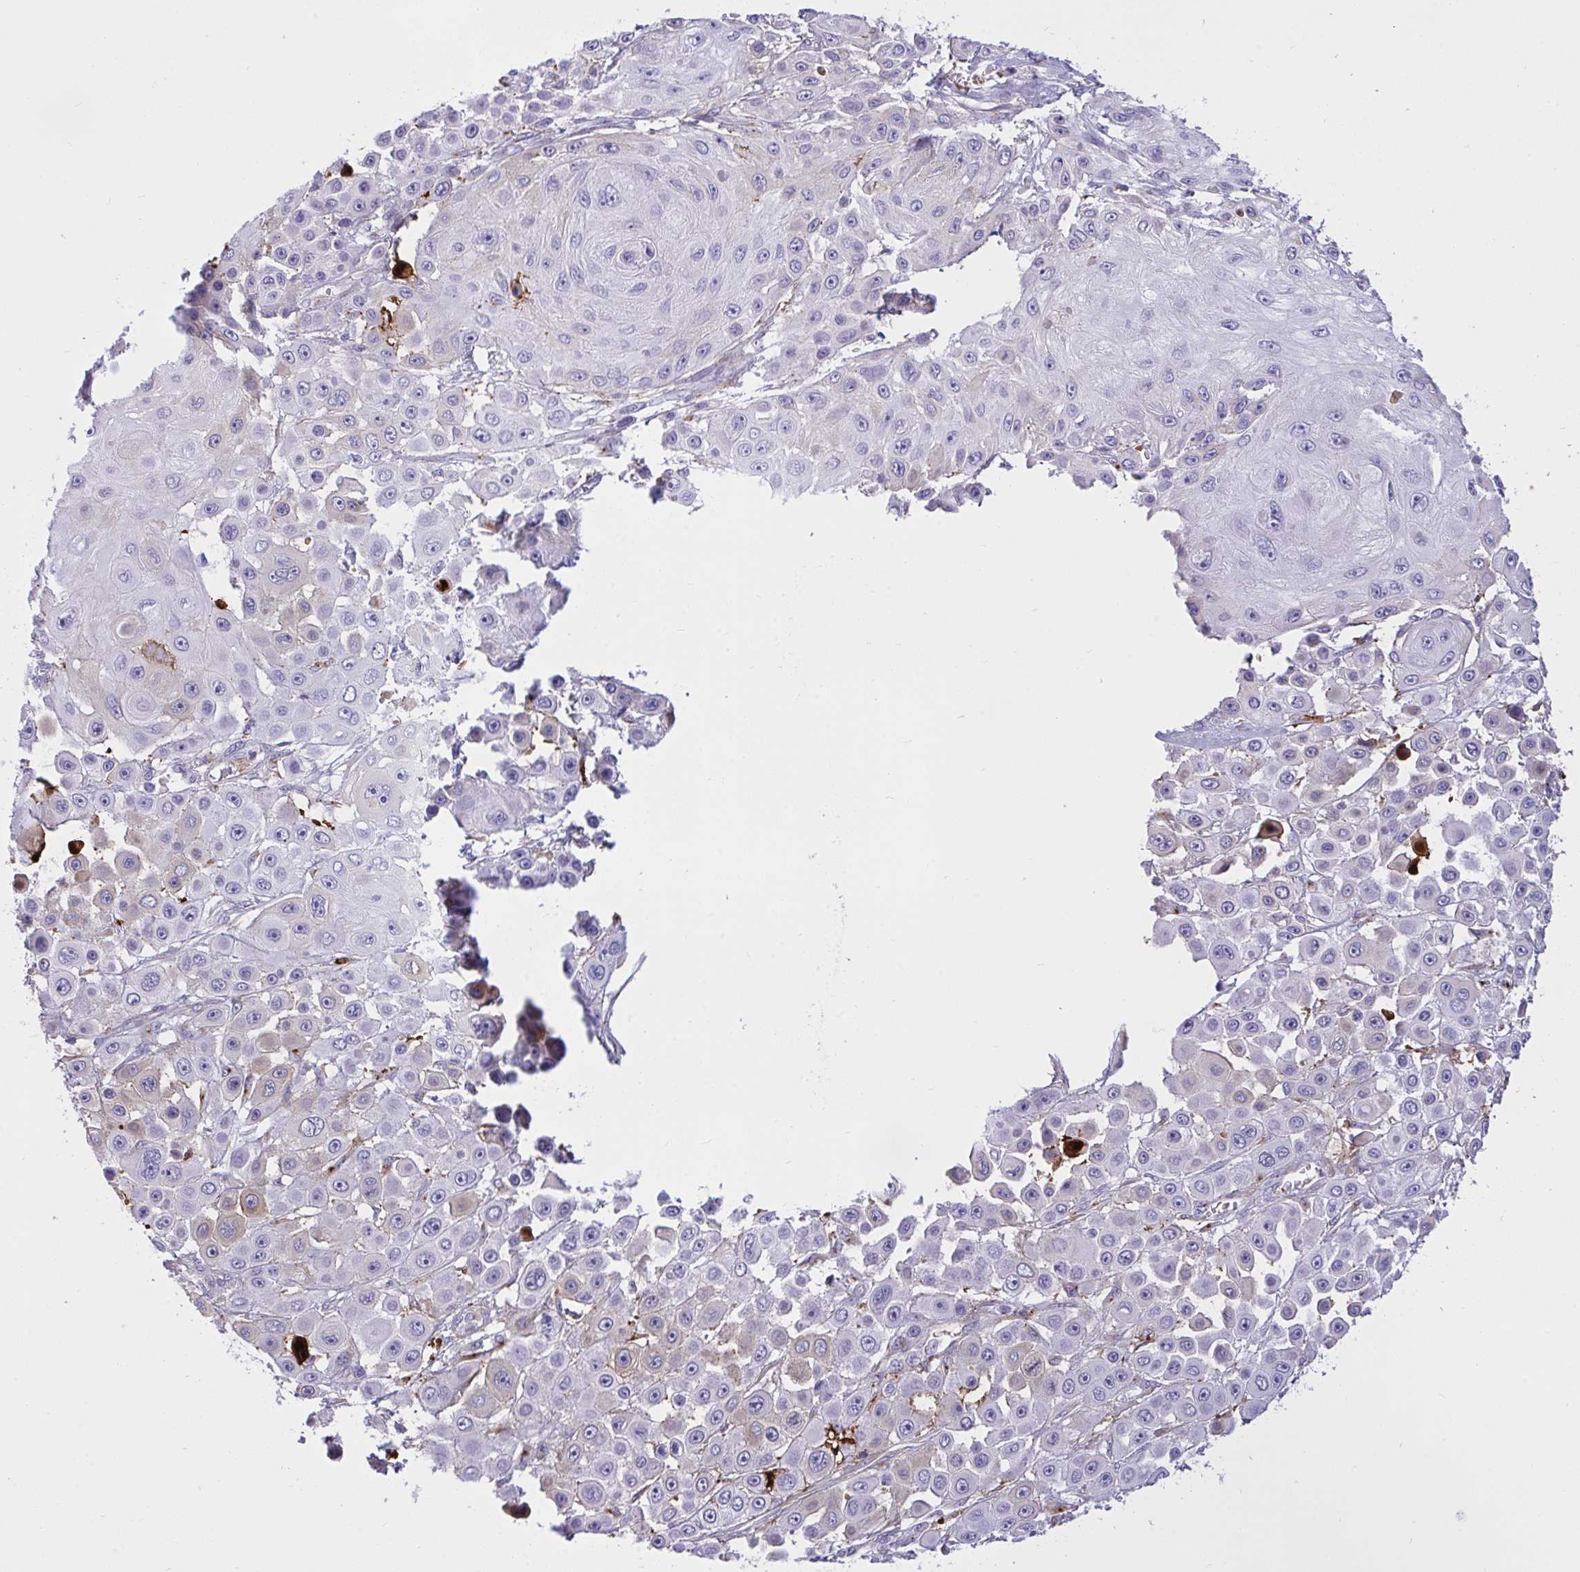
{"staining": {"intensity": "weak", "quantity": "<25%", "location": "cytoplasmic/membranous"}, "tissue": "skin cancer", "cell_type": "Tumor cells", "image_type": "cancer", "snomed": [{"axis": "morphology", "description": "Squamous cell carcinoma, NOS"}, {"axis": "topography", "description": "Skin"}], "caption": "Immunohistochemical staining of human squamous cell carcinoma (skin) reveals no significant staining in tumor cells.", "gene": "F2", "patient": {"sex": "male", "age": 67}}